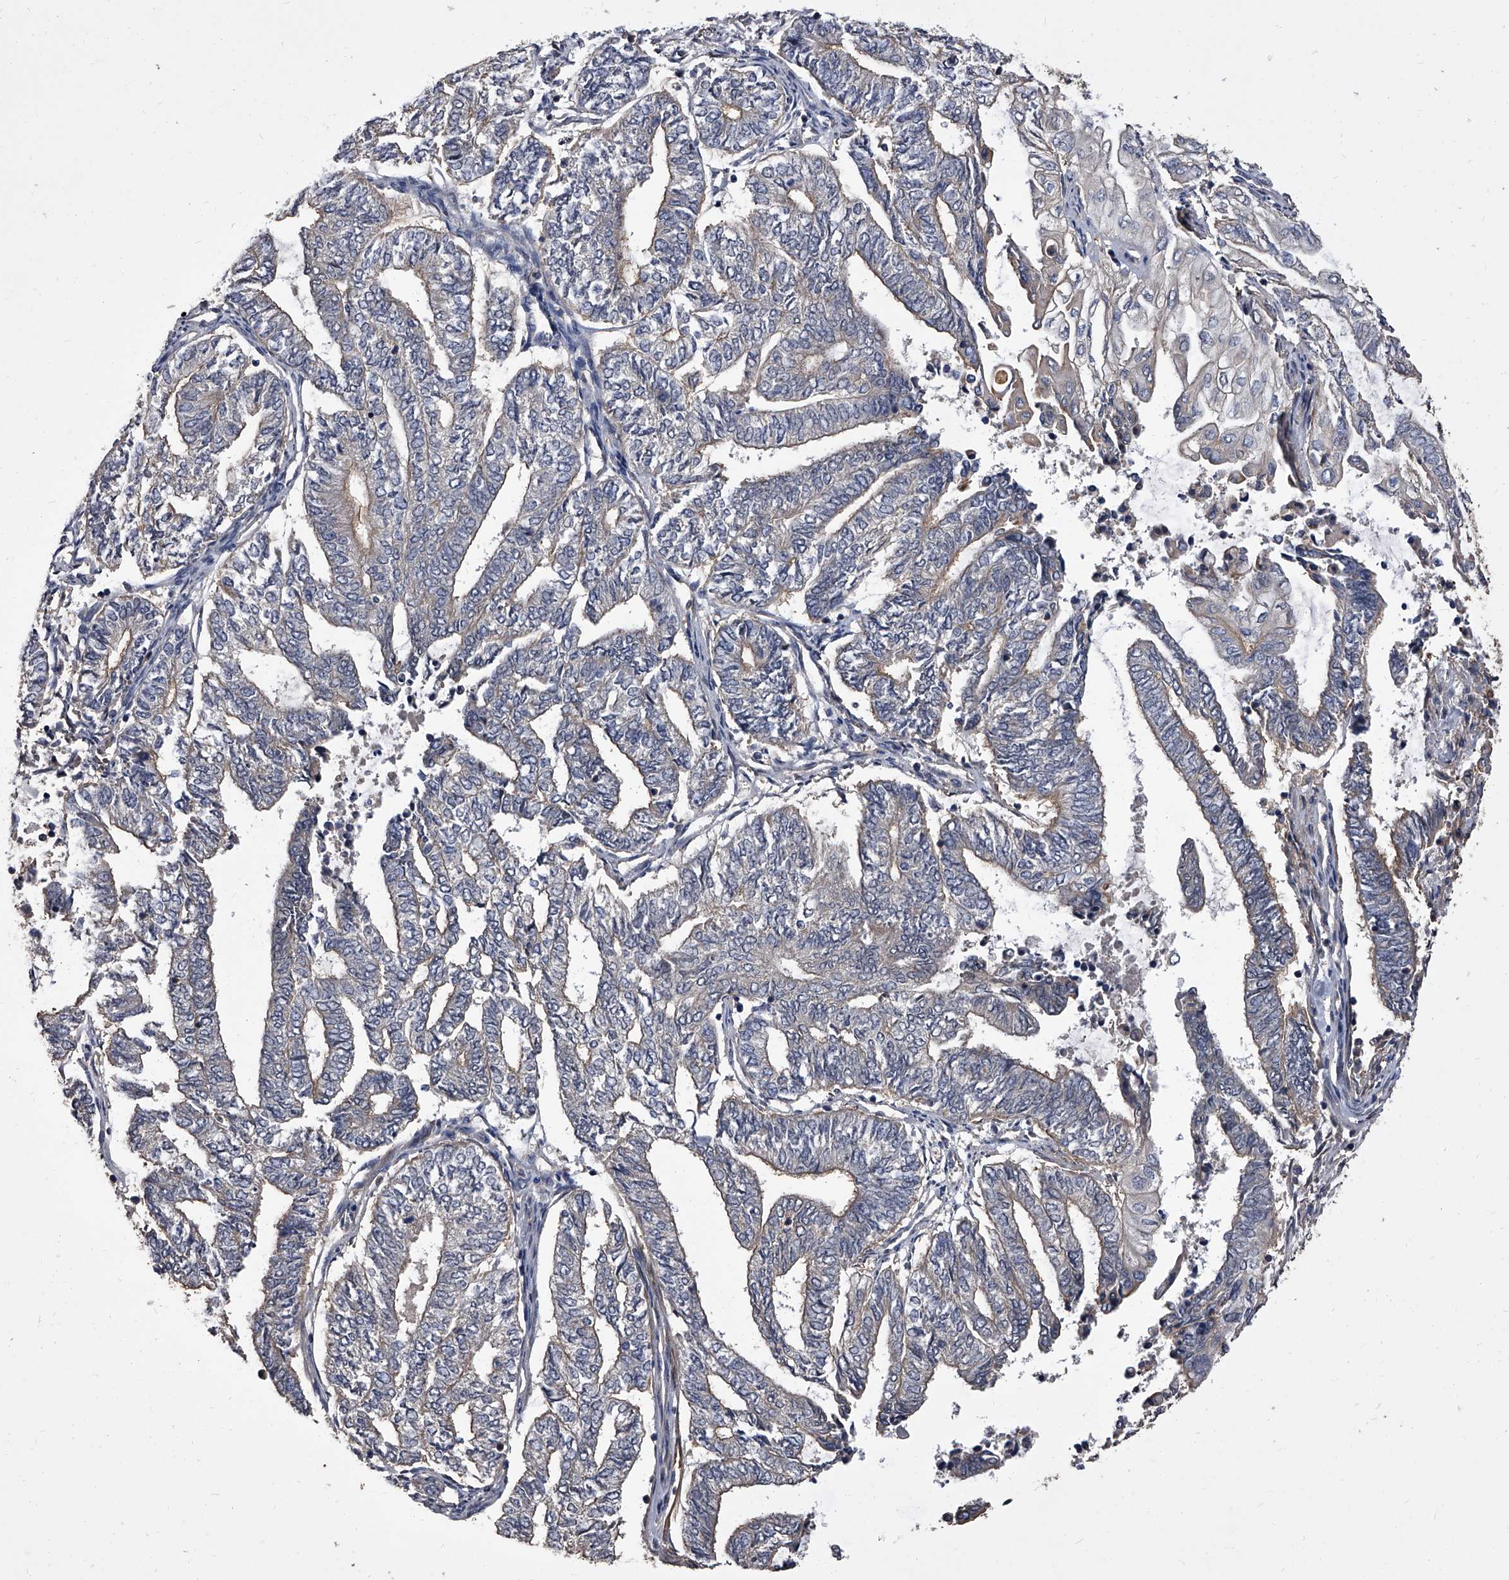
{"staining": {"intensity": "negative", "quantity": "none", "location": "none"}, "tissue": "endometrial cancer", "cell_type": "Tumor cells", "image_type": "cancer", "snomed": [{"axis": "morphology", "description": "Adenocarcinoma, NOS"}, {"axis": "topography", "description": "Uterus"}, {"axis": "topography", "description": "Endometrium"}], "caption": "Tumor cells show no significant protein positivity in endometrial cancer.", "gene": "STK36", "patient": {"sex": "female", "age": 70}}